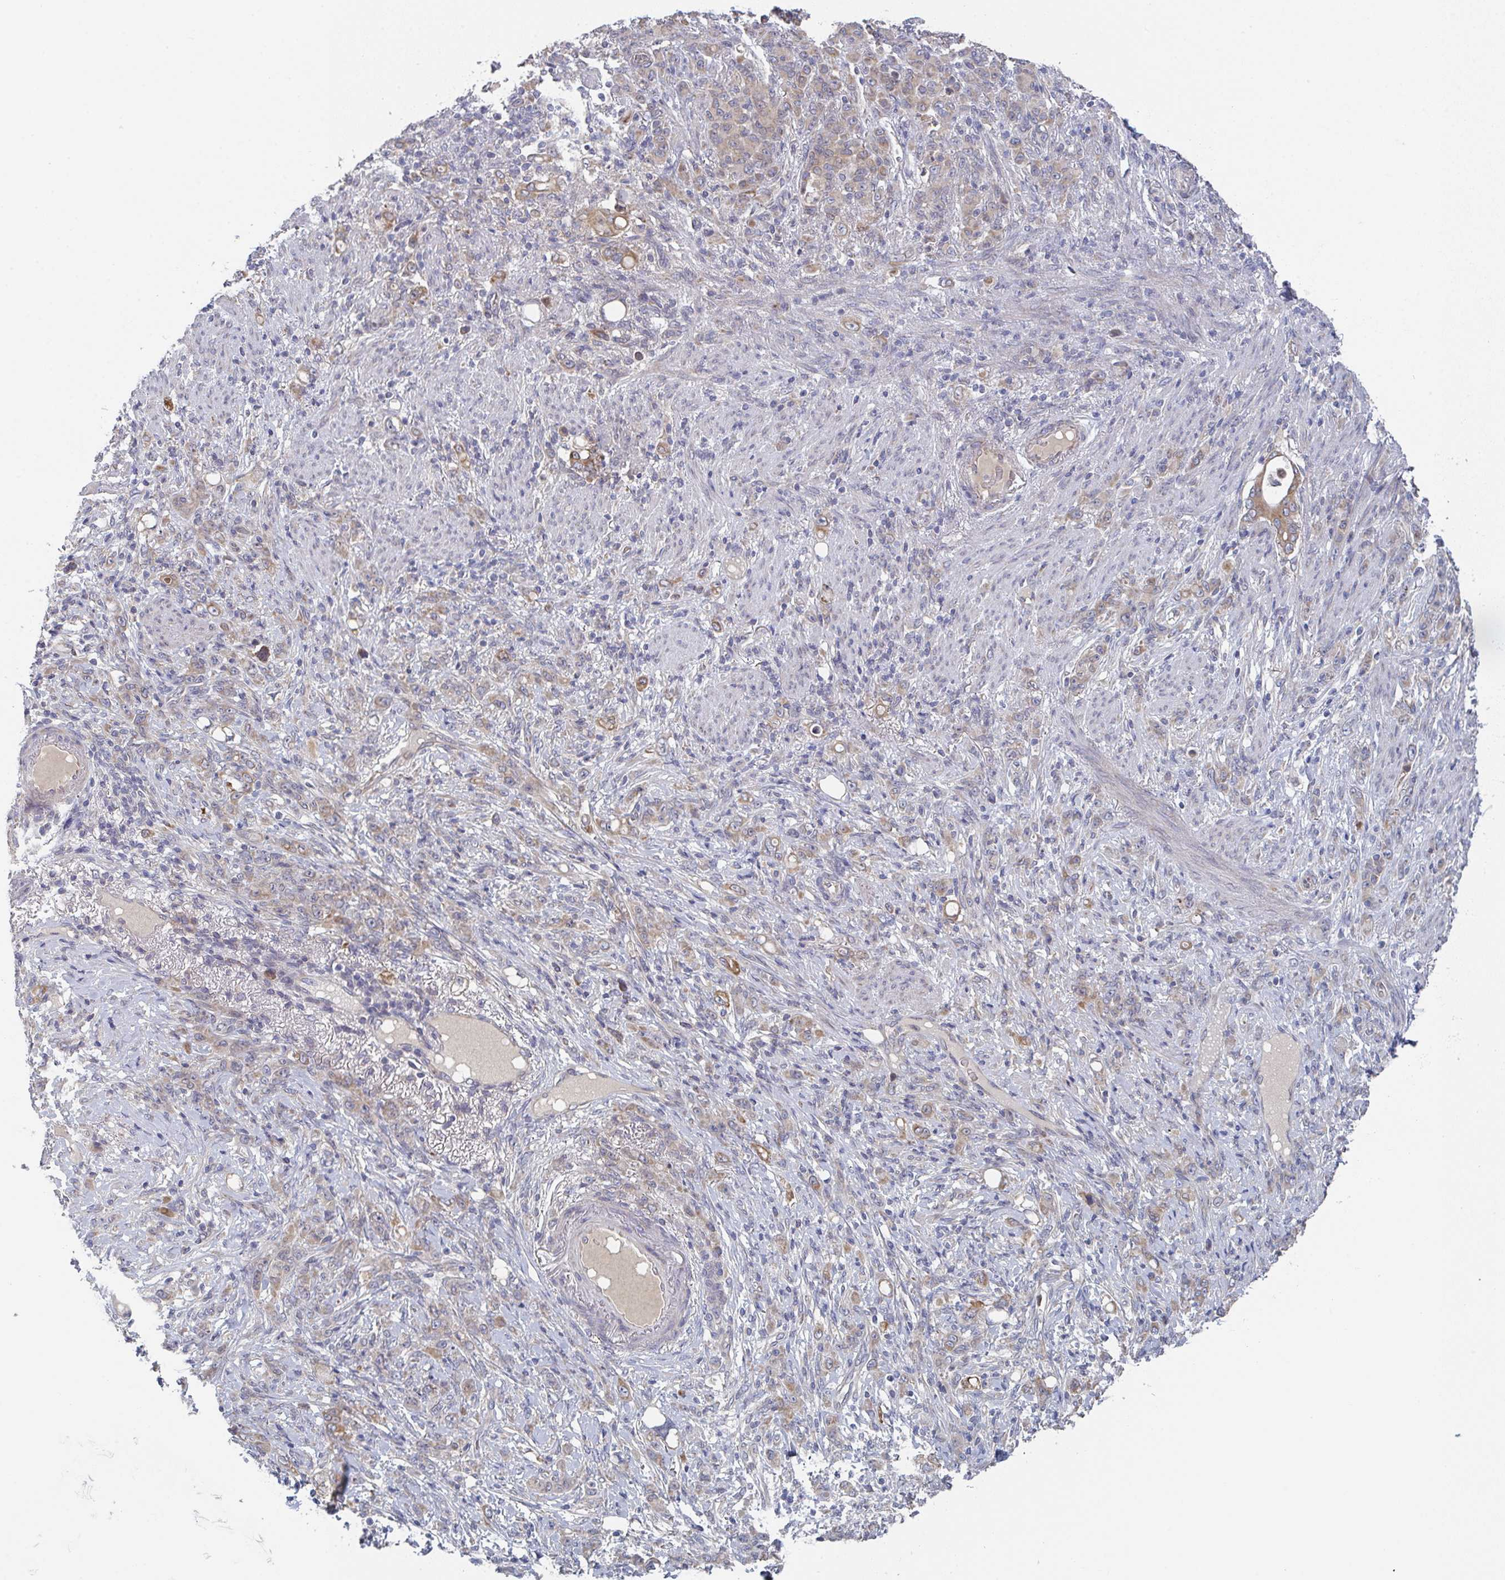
{"staining": {"intensity": "moderate", "quantity": "25%-75%", "location": "cytoplasmic/membranous"}, "tissue": "stomach cancer", "cell_type": "Tumor cells", "image_type": "cancer", "snomed": [{"axis": "morphology", "description": "Normal tissue, NOS"}, {"axis": "morphology", "description": "Adenocarcinoma, NOS"}, {"axis": "topography", "description": "Stomach"}], "caption": "Immunohistochemistry micrograph of neoplastic tissue: human stomach cancer stained using immunohistochemistry (IHC) reveals medium levels of moderate protein expression localized specifically in the cytoplasmic/membranous of tumor cells, appearing as a cytoplasmic/membranous brown color.", "gene": "ELOVL1", "patient": {"sex": "female", "age": 79}}